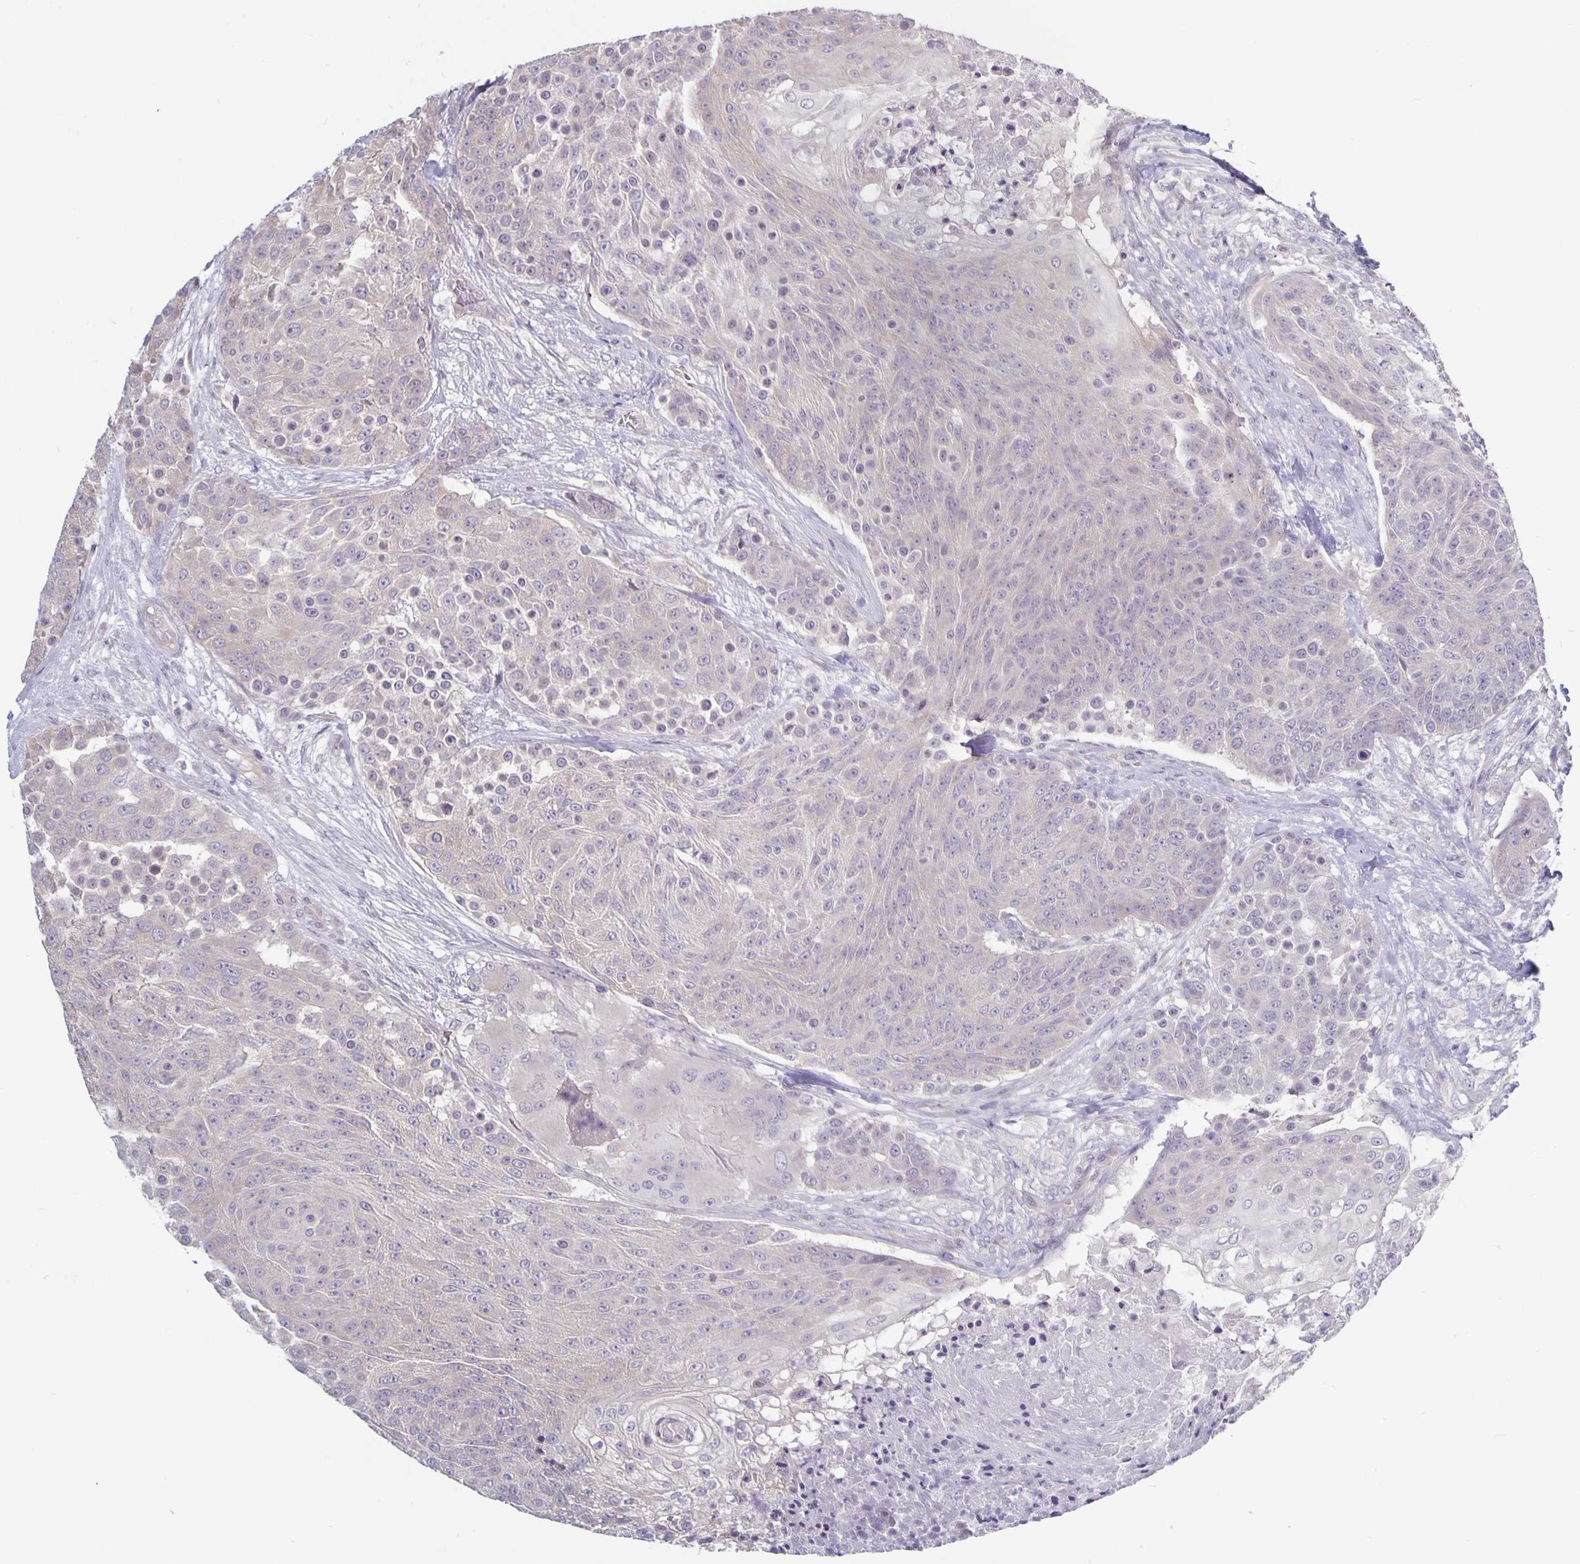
{"staining": {"intensity": "weak", "quantity": "<25%", "location": "cytoplasmic/membranous"}, "tissue": "urothelial cancer", "cell_type": "Tumor cells", "image_type": "cancer", "snomed": [{"axis": "morphology", "description": "Urothelial carcinoma, High grade"}, {"axis": "topography", "description": "Urinary bladder"}], "caption": "Immunohistochemistry image of human high-grade urothelial carcinoma stained for a protein (brown), which exhibits no positivity in tumor cells. Nuclei are stained in blue.", "gene": "PLCB3", "patient": {"sex": "female", "age": 63}}